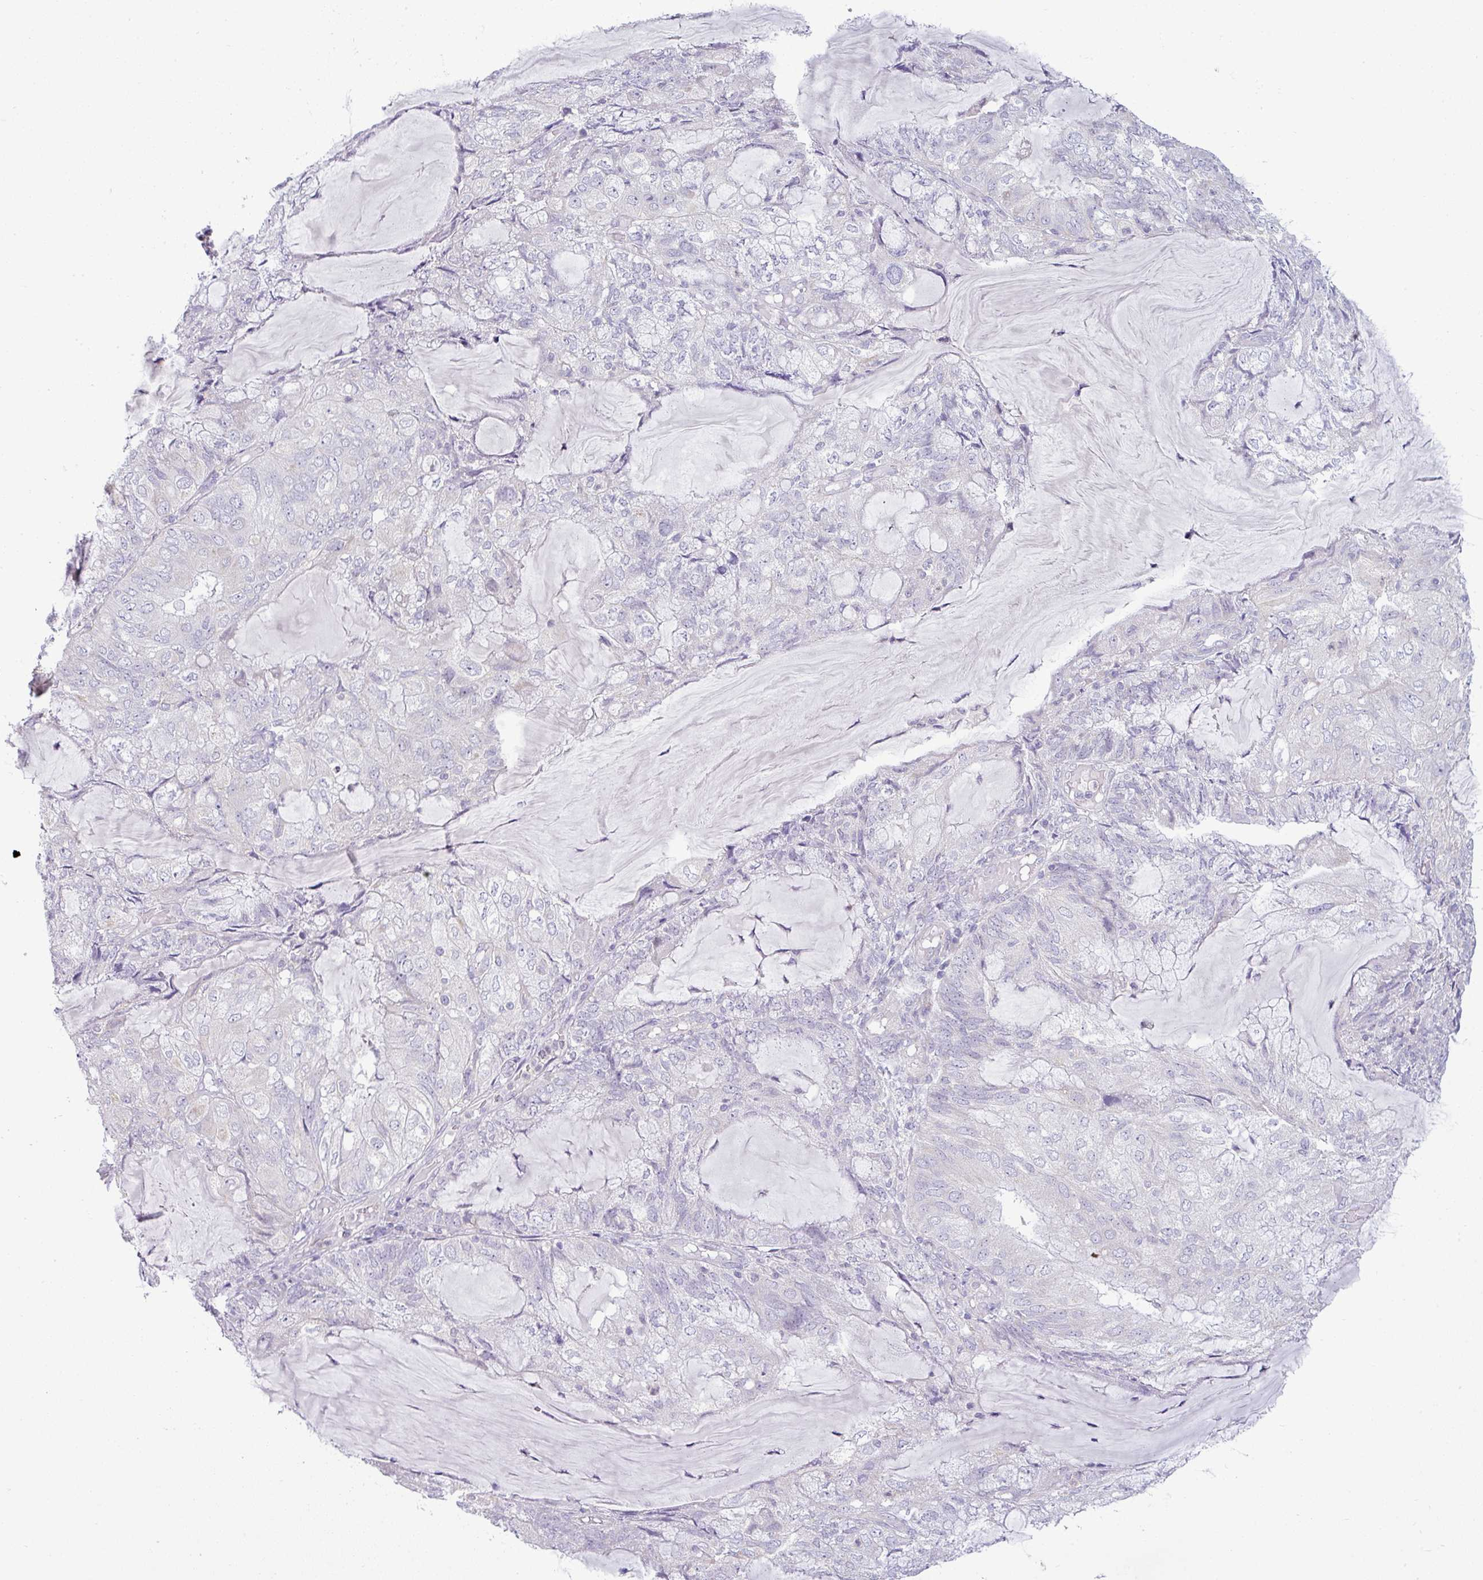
{"staining": {"intensity": "negative", "quantity": "none", "location": "none"}, "tissue": "endometrial cancer", "cell_type": "Tumor cells", "image_type": "cancer", "snomed": [{"axis": "morphology", "description": "Adenocarcinoma, NOS"}, {"axis": "topography", "description": "Endometrium"}], "caption": "Immunohistochemistry micrograph of neoplastic tissue: human endometrial adenocarcinoma stained with DAB (3,3'-diaminobenzidine) demonstrates no significant protein expression in tumor cells.", "gene": "HBEGF", "patient": {"sex": "female", "age": 81}}